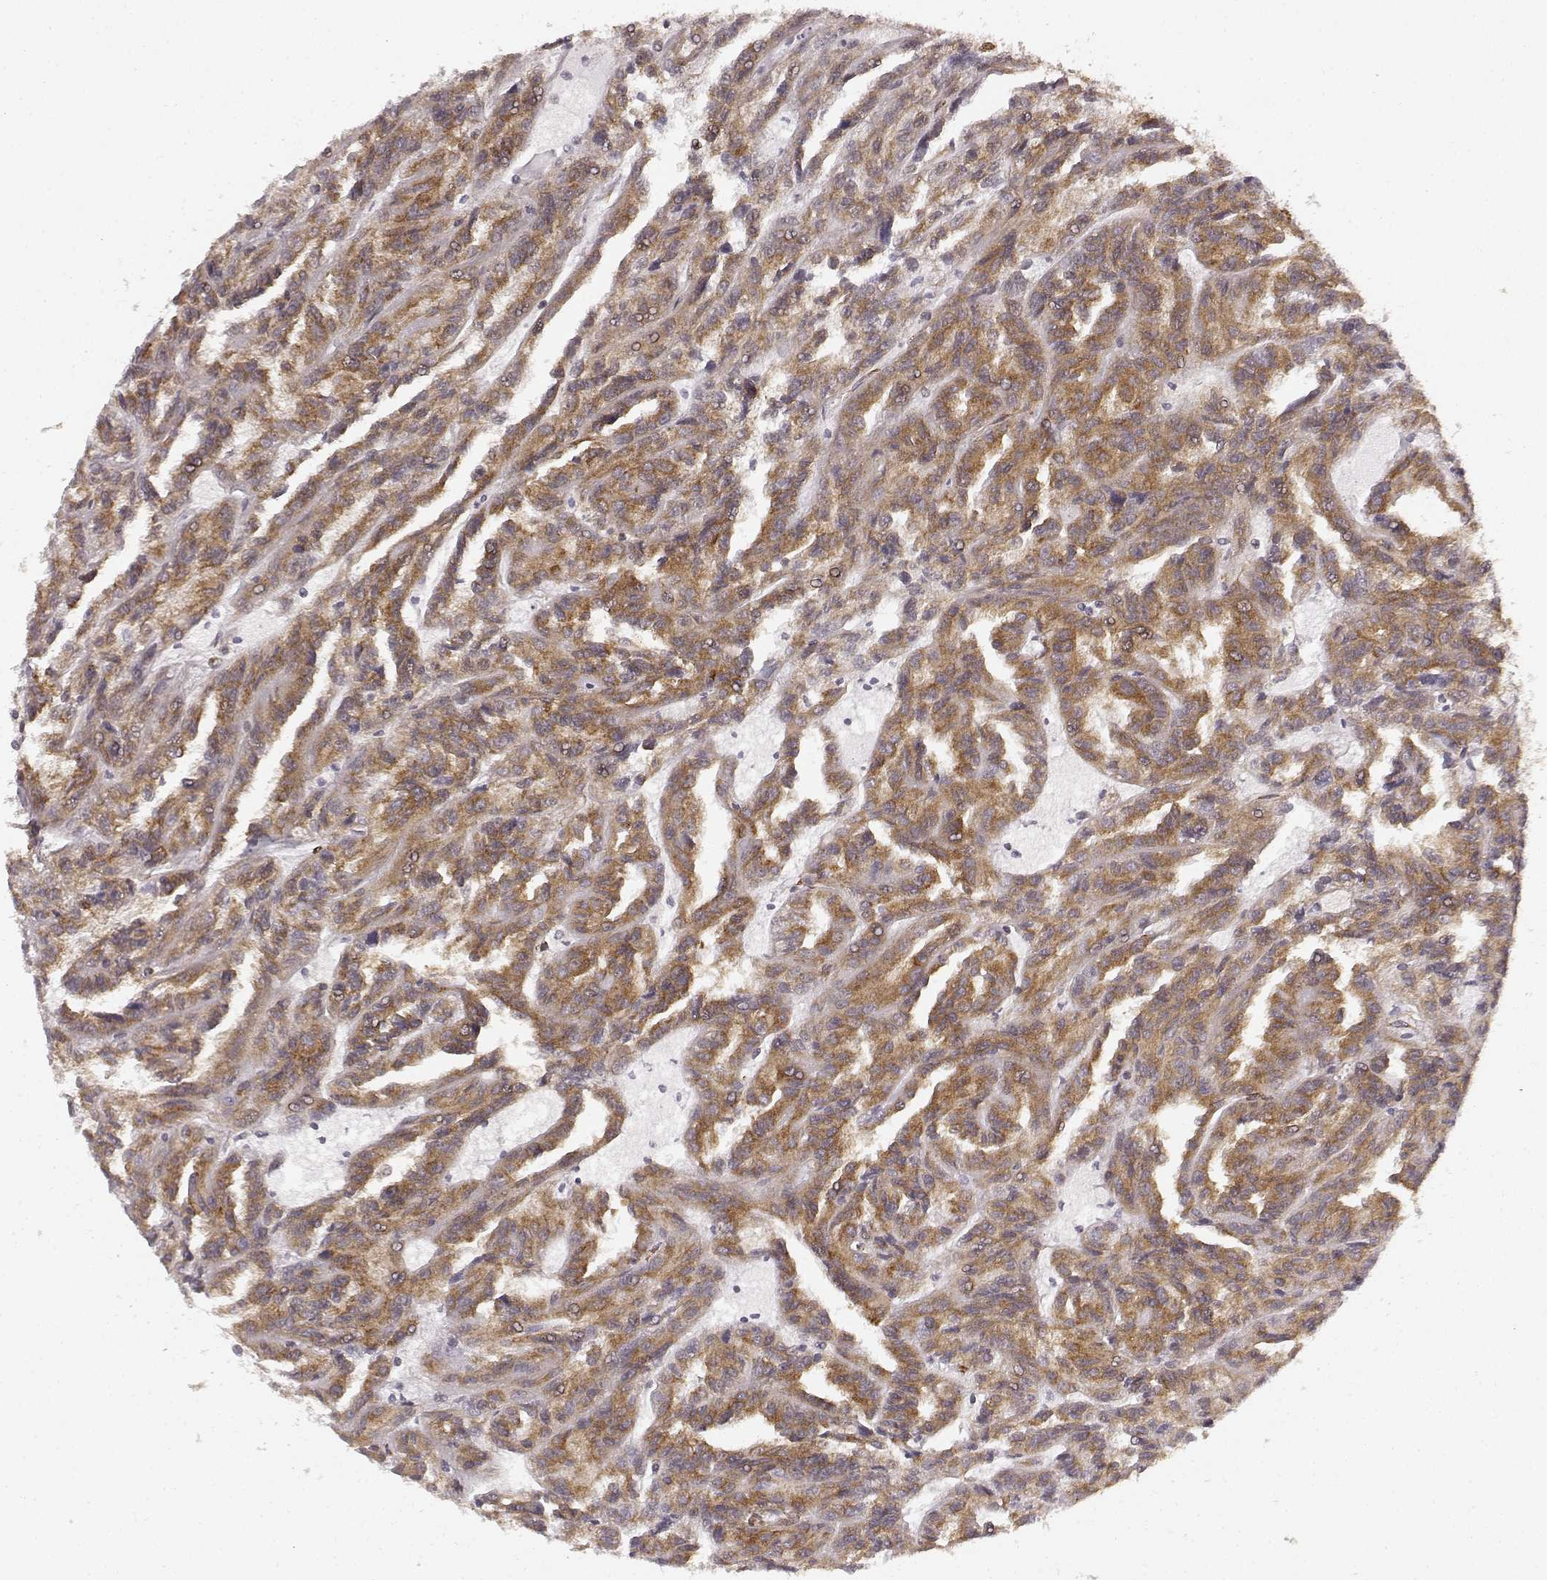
{"staining": {"intensity": "moderate", "quantity": ">75%", "location": "cytoplasmic/membranous"}, "tissue": "renal cancer", "cell_type": "Tumor cells", "image_type": "cancer", "snomed": [{"axis": "morphology", "description": "Adenocarcinoma, NOS"}, {"axis": "topography", "description": "Kidney"}], "caption": "Protein expression analysis of renal cancer shows moderate cytoplasmic/membranous positivity in about >75% of tumor cells.", "gene": "TMEM14A", "patient": {"sex": "male", "age": 79}}